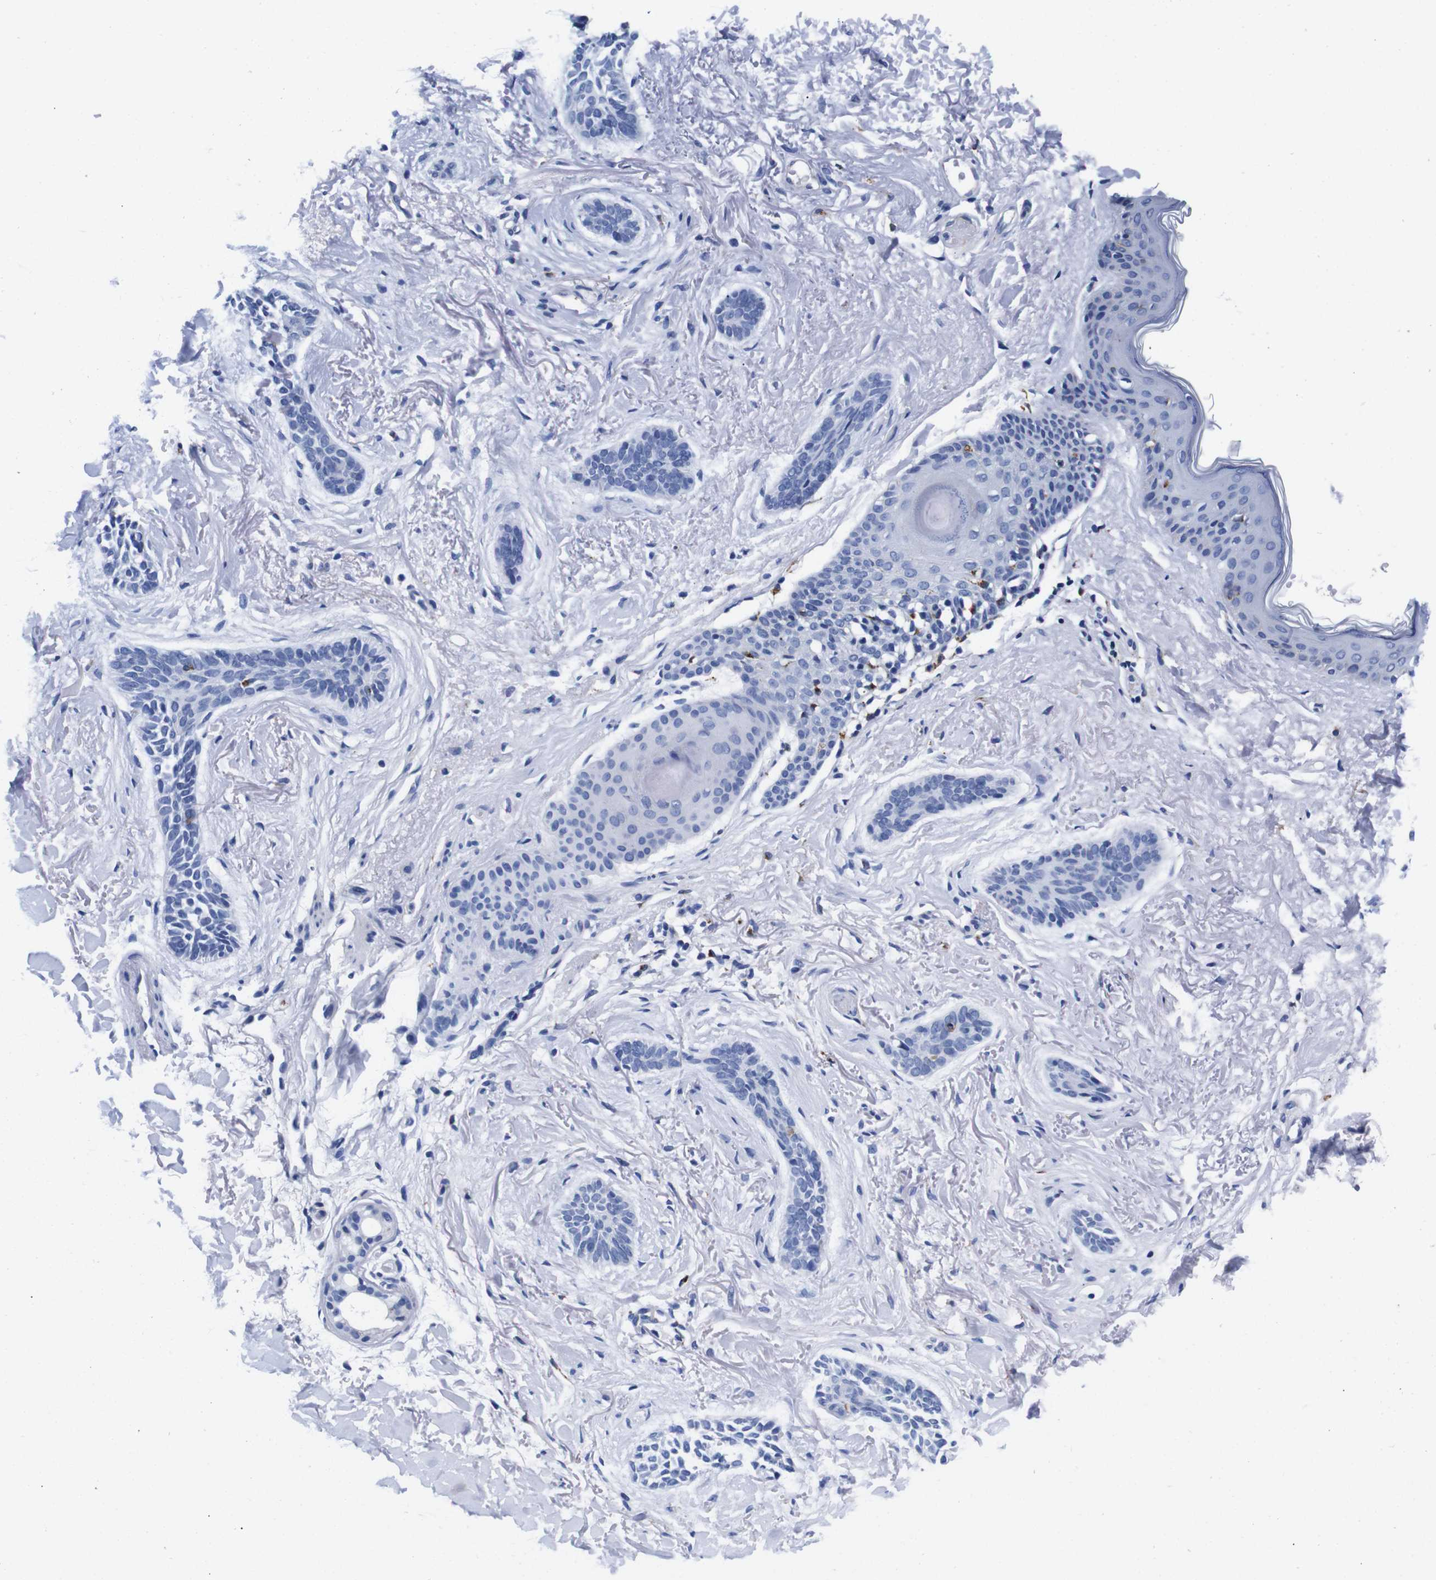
{"staining": {"intensity": "negative", "quantity": "none", "location": "none"}, "tissue": "skin cancer", "cell_type": "Tumor cells", "image_type": "cancer", "snomed": [{"axis": "morphology", "description": "Basal cell carcinoma"}, {"axis": "topography", "description": "Skin"}], "caption": "Immunohistochemical staining of skin cancer (basal cell carcinoma) reveals no significant staining in tumor cells.", "gene": "HLA-DMB", "patient": {"sex": "female", "age": 84}}